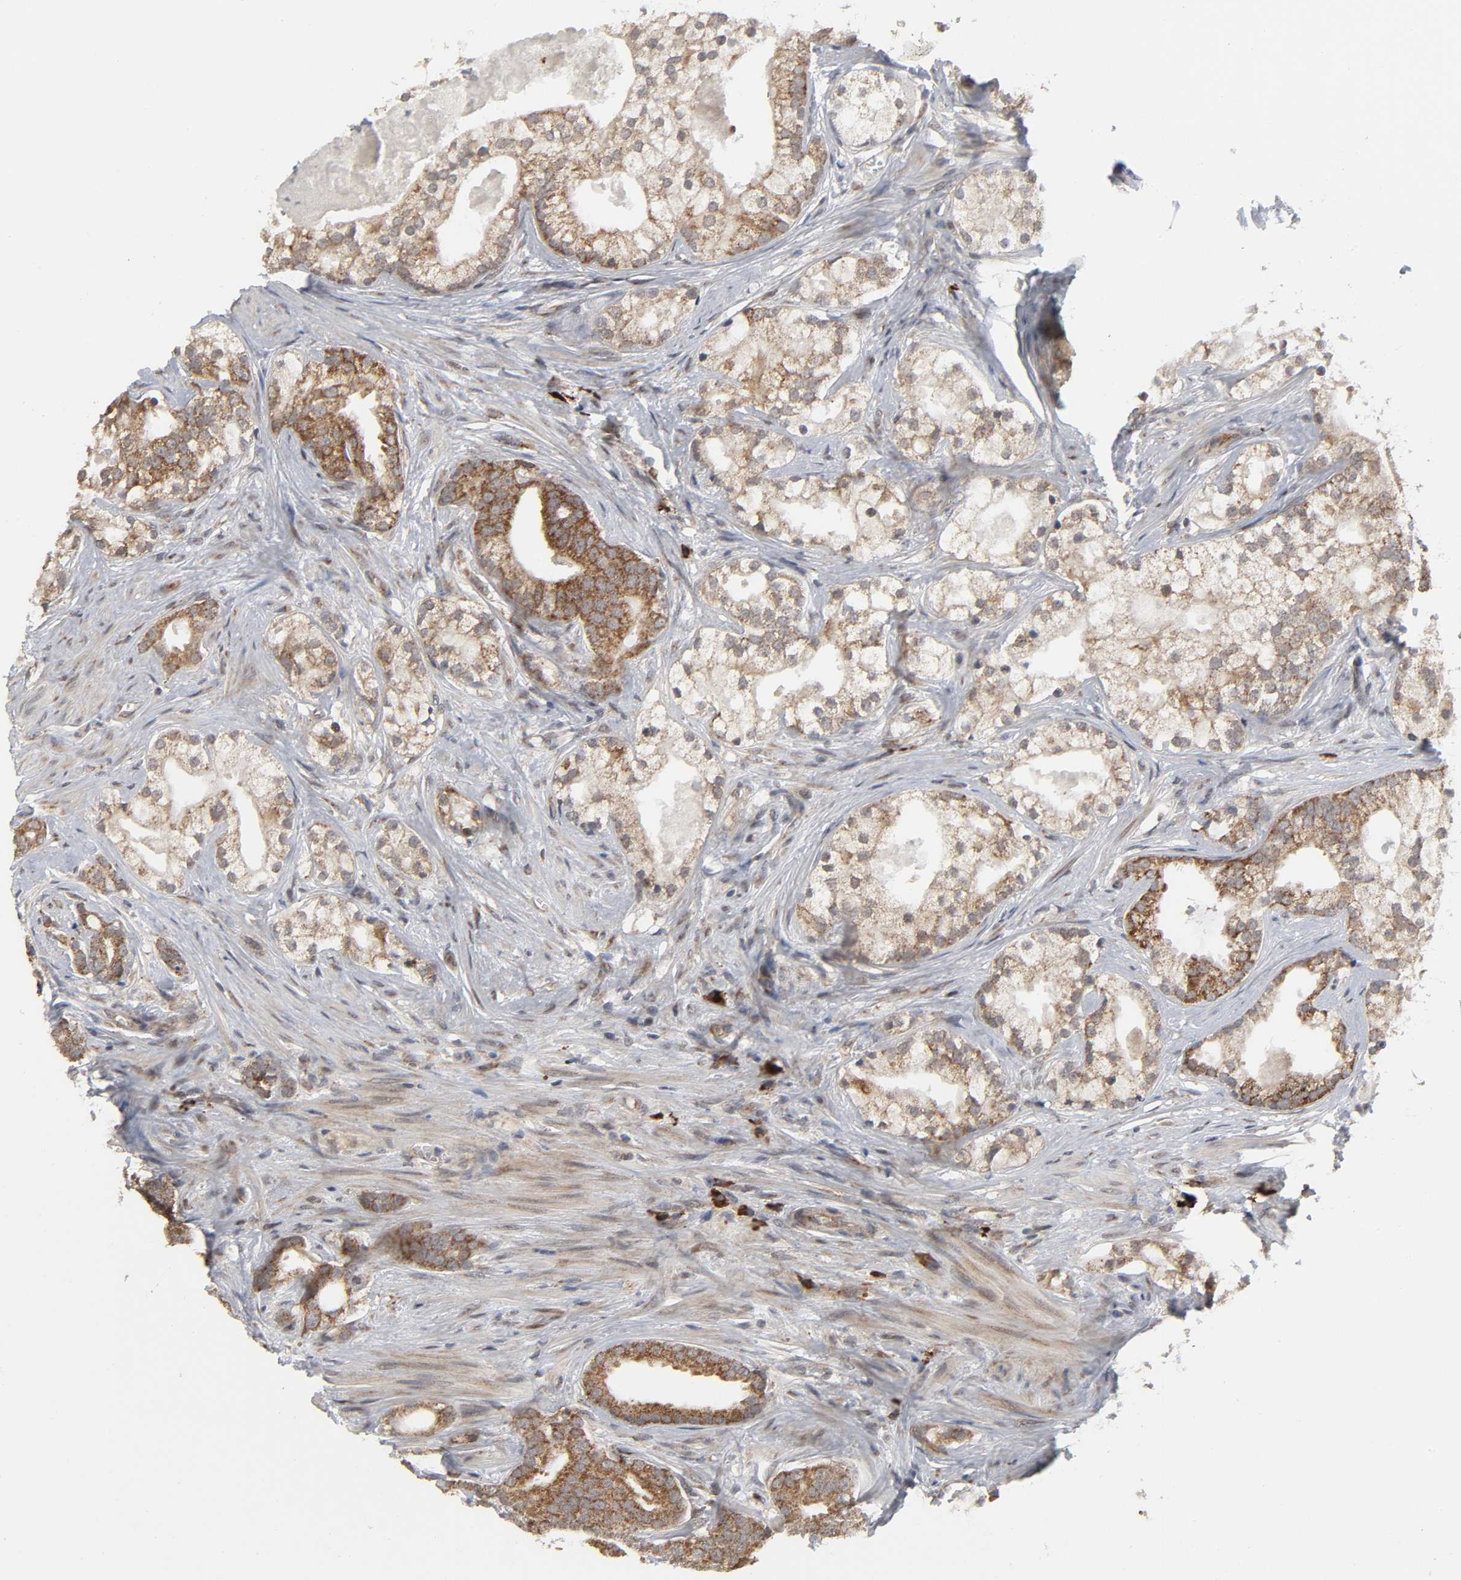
{"staining": {"intensity": "moderate", "quantity": ">75%", "location": "cytoplasmic/membranous"}, "tissue": "prostate cancer", "cell_type": "Tumor cells", "image_type": "cancer", "snomed": [{"axis": "morphology", "description": "Adenocarcinoma, Low grade"}, {"axis": "topography", "description": "Prostate"}], "caption": "This photomicrograph shows immunohistochemistry (IHC) staining of prostate cancer, with medium moderate cytoplasmic/membranous staining in about >75% of tumor cells.", "gene": "SLC30A9", "patient": {"sex": "male", "age": 58}}